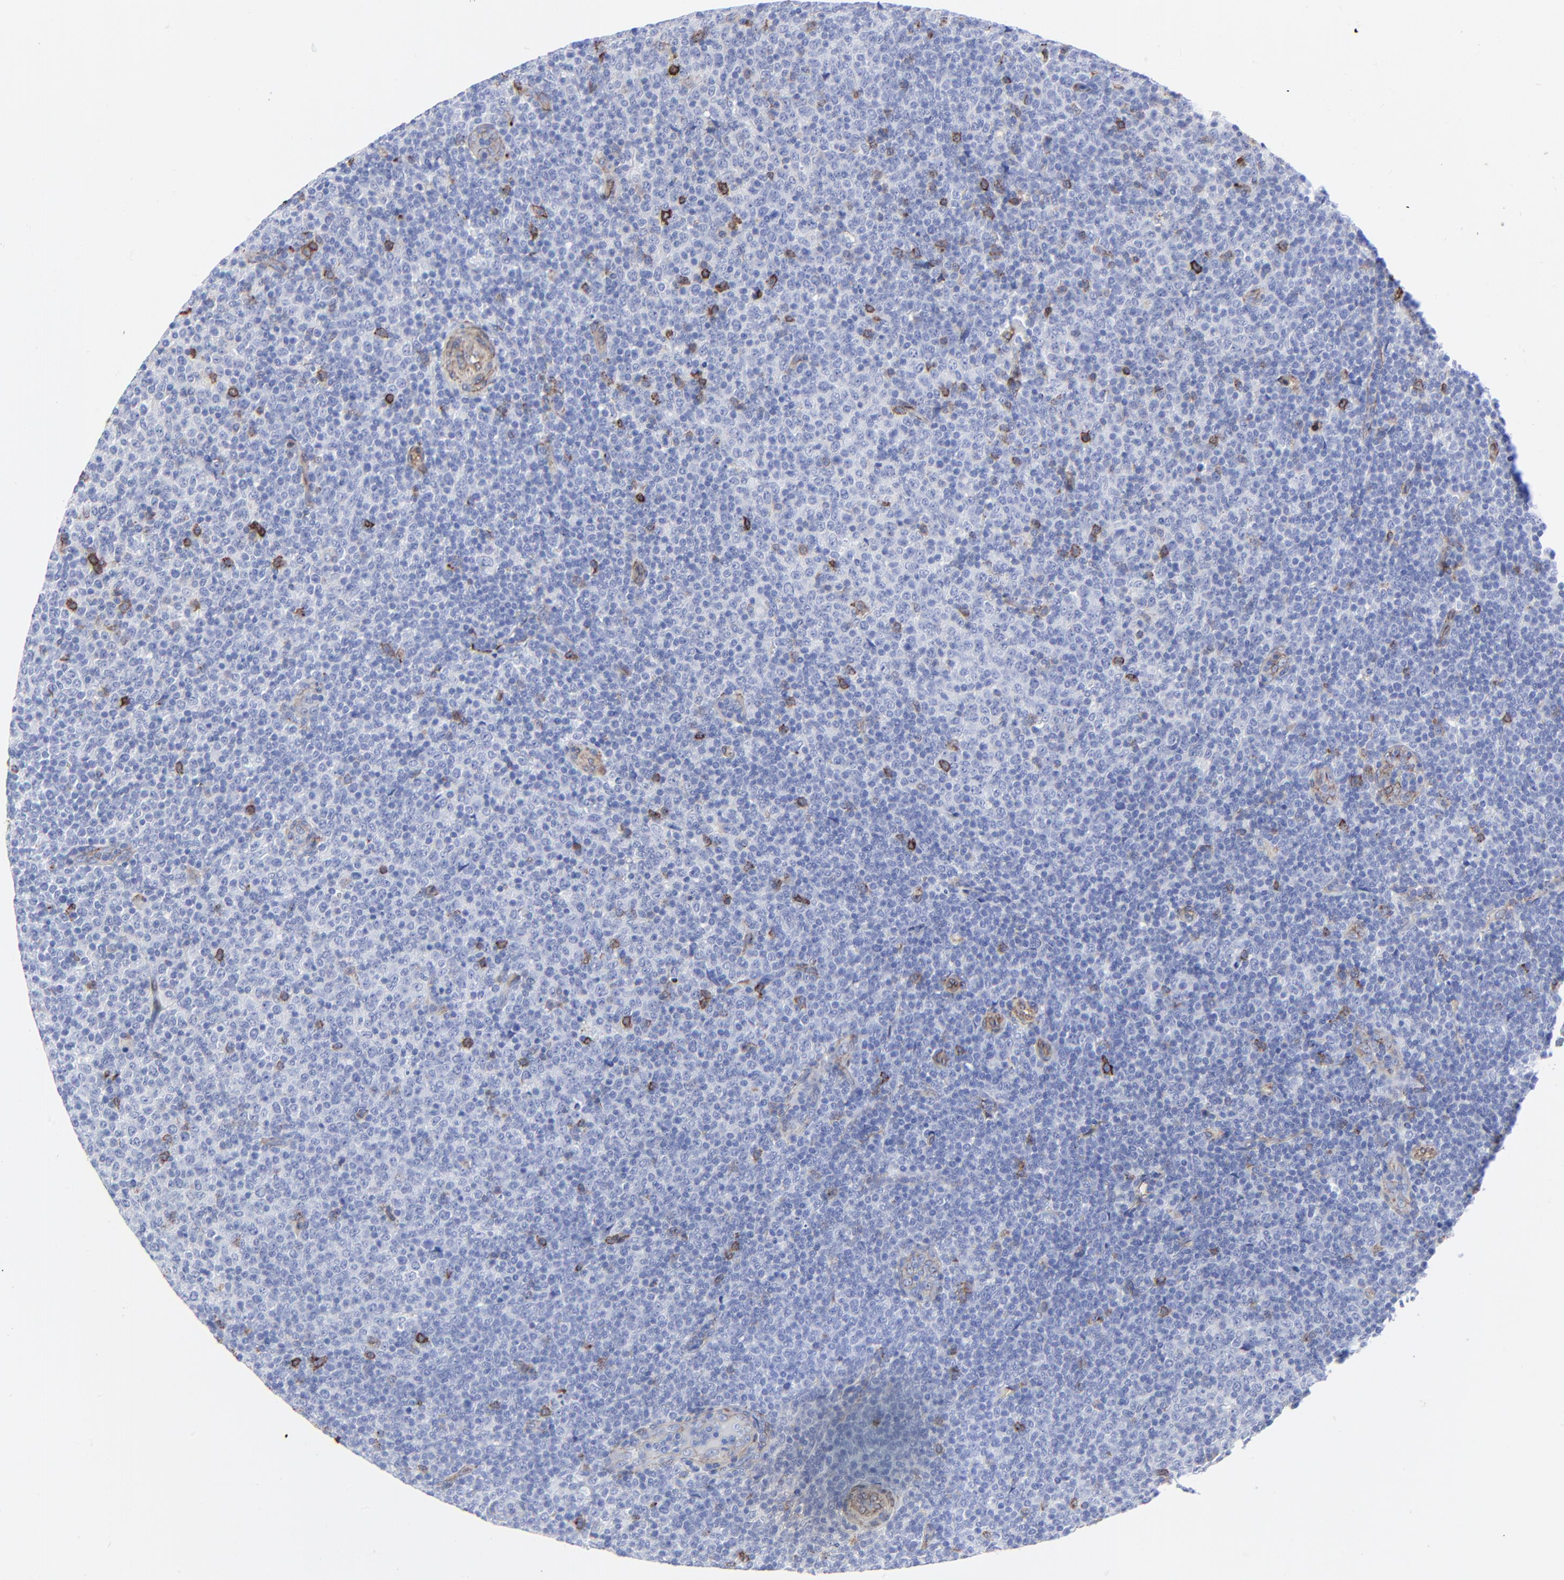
{"staining": {"intensity": "negative", "quantity": "none", "location": "none"}, "tissue": "lymphoma", "cell_type": "Tumor cells", "image_type": "cancer", "snomed": [{"axis": "morphology", "description": "Malignant lymphoma, non-Hodgkin's type, Low grade"}, {"axis": "topography", "description": "Lymph node"}], "caption": "Micrograph shows no significant protein expression in tumor cells of low-grade malignant lymphoma, non-Hodgkin's type. The staining is performed using DAB brown chromogen with nuclei counter-stained in using hematoxylin.", "gene": "CAV1", "patient": {"sex": "male", "age": 70}}